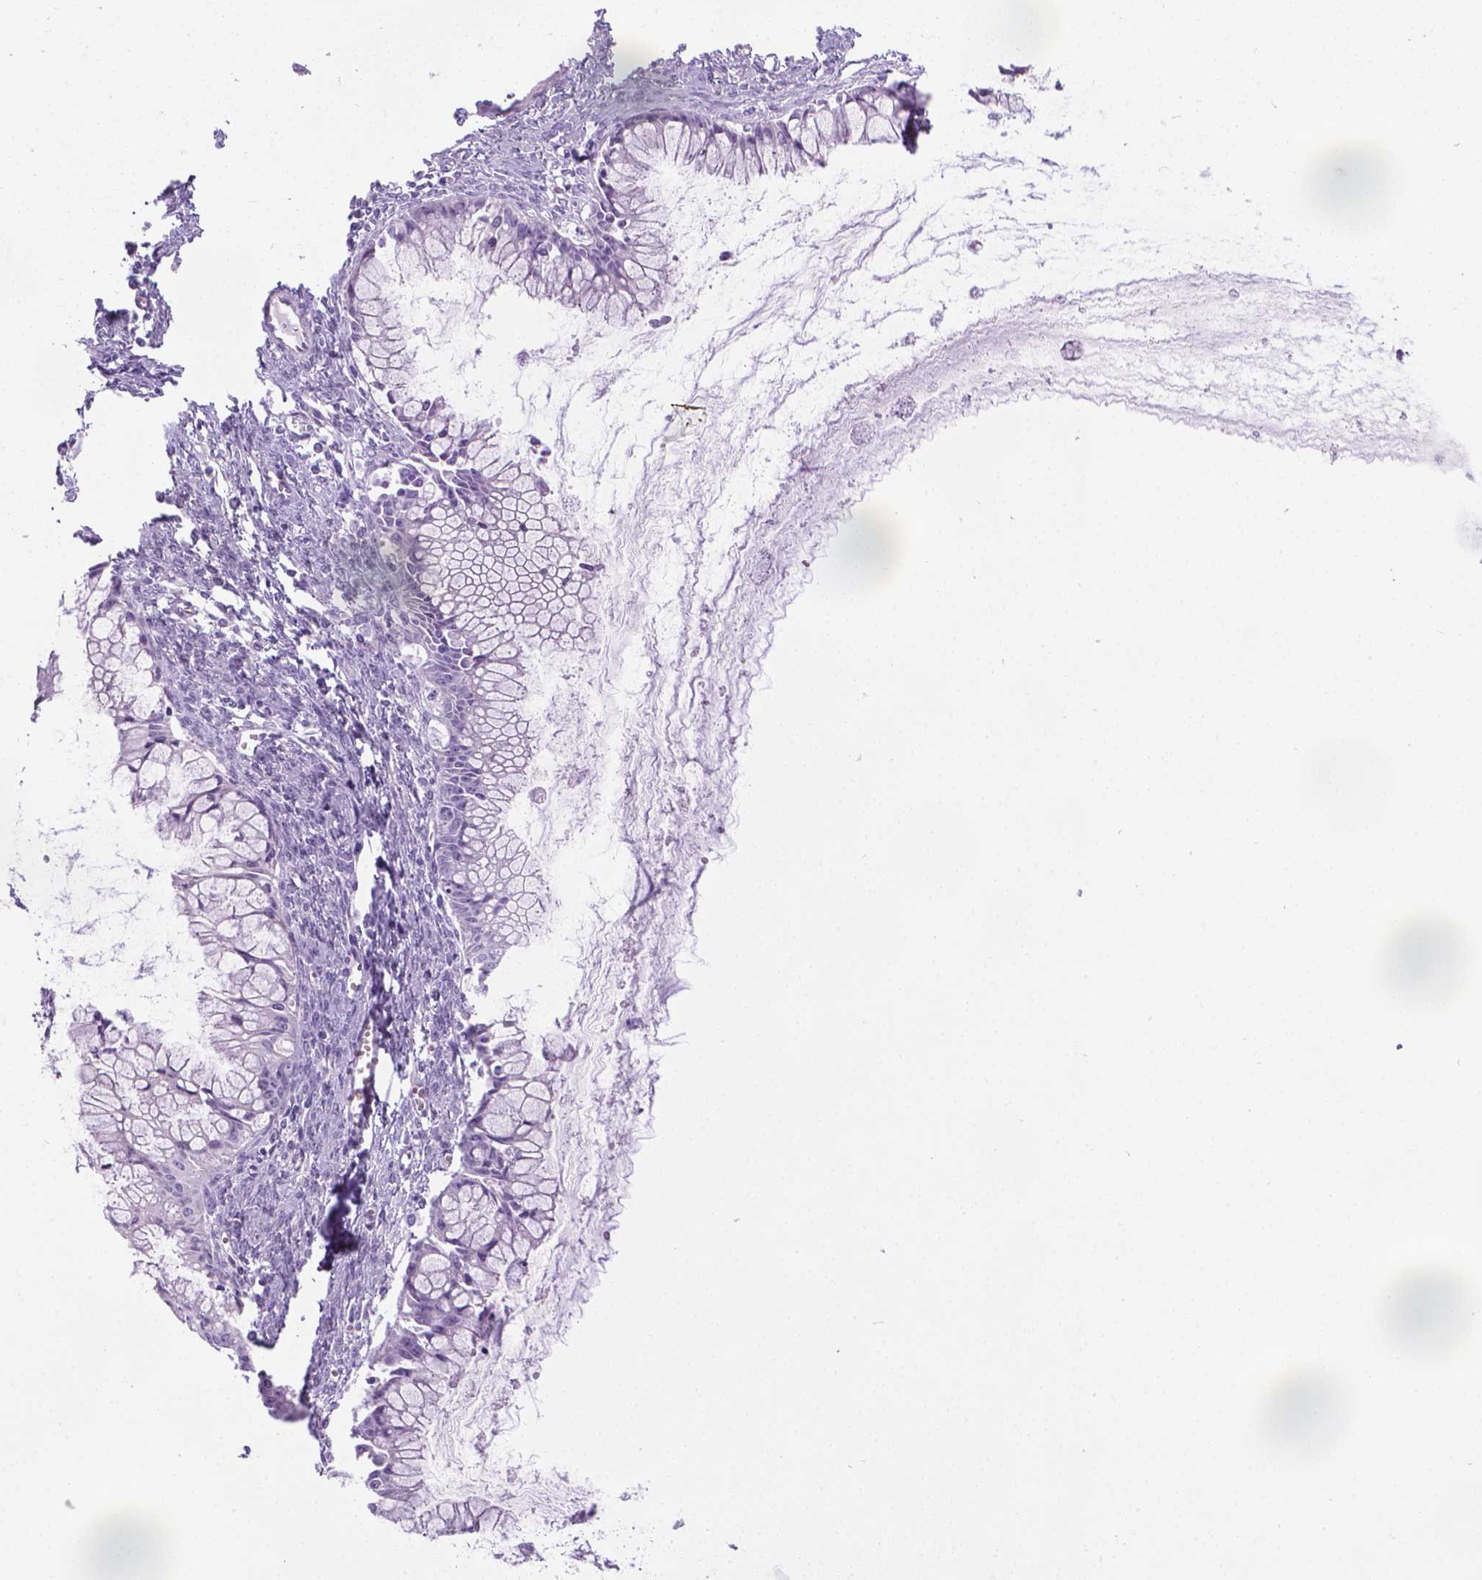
{"staining": {"intensity": "negative", "quantity": "none", "location": "none"}, "tissue": "ovarian cancer", "cell_type": "Tumor cells", "image_type": "cancer", "snomed": [{"axis": "morphology", "description": "Cystadenocarcinoma, mucinous, NOS"}, {"axis": "topography", "description": "Ovary"}], "caption": "Immunohistochemistry micrograph of neoplastic tissue: ovarian cancer (mucinous cystadenocarcinoma) stained with DAB (3,3'-diaminobenzidine) displays no significant protein expression in tumor cells. Nuclei are stained in blue.", "gene": "SPAG6", "patient": {"sex": "female", "age": 41}}